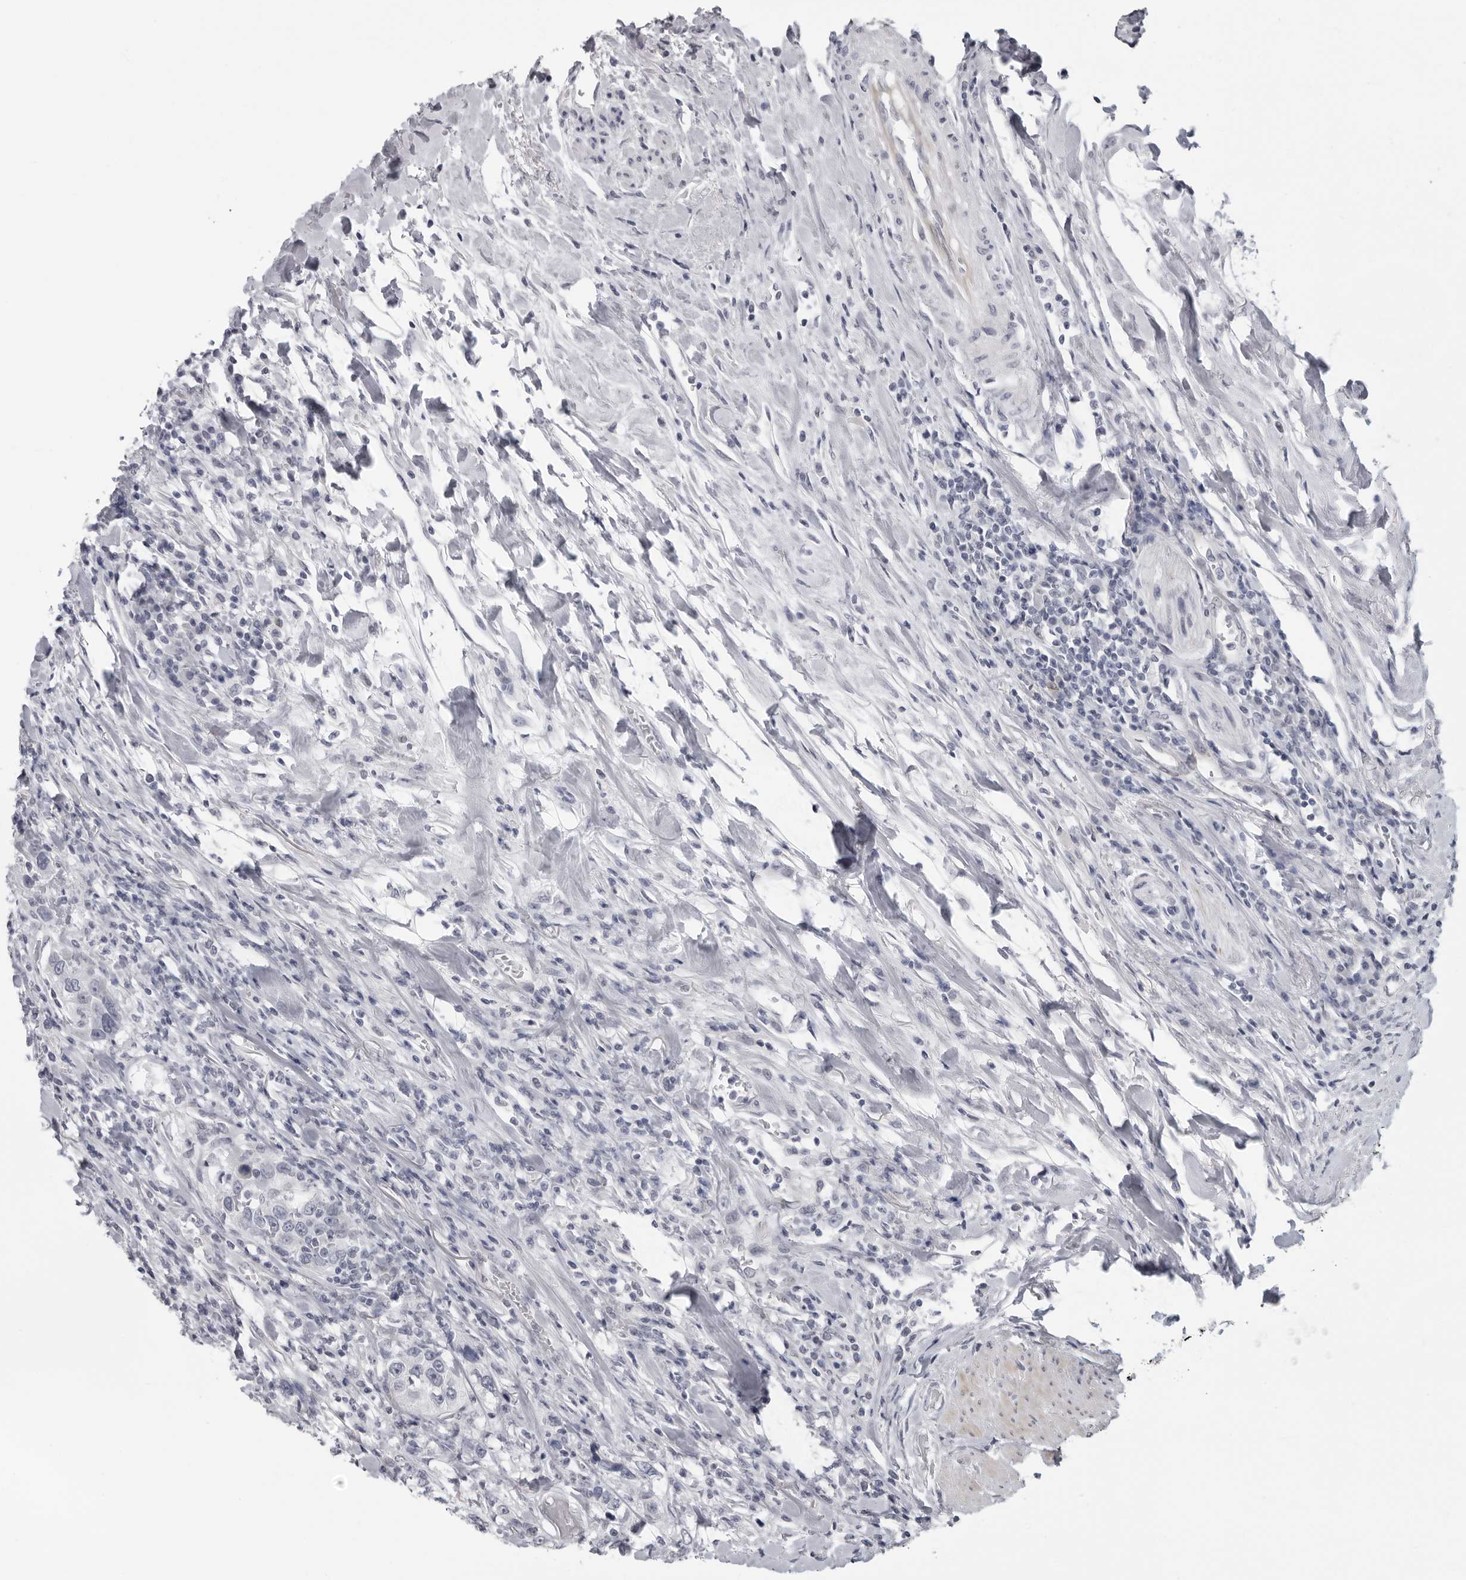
{"staining": {"intensity": "negative", "quantity": "none", "location": "none"}, "tissue": "urothelial cancer", "cell_type": "Tumor cells", "image_type": "cancer", "snomed": [{"axis": "morphology", "description": "Urothelial carcinoma, High grade"}, {"axis": "topography", "description": "Urinary bladder"}], "caption": "DAB (3,3'-diaminobenzidine) immunohistochemical staining of human urothelial cancer exhibits no significant staining in tumor cells.", "gene": "OPLAH", "patient": {"sex": "female", "age": 80}}